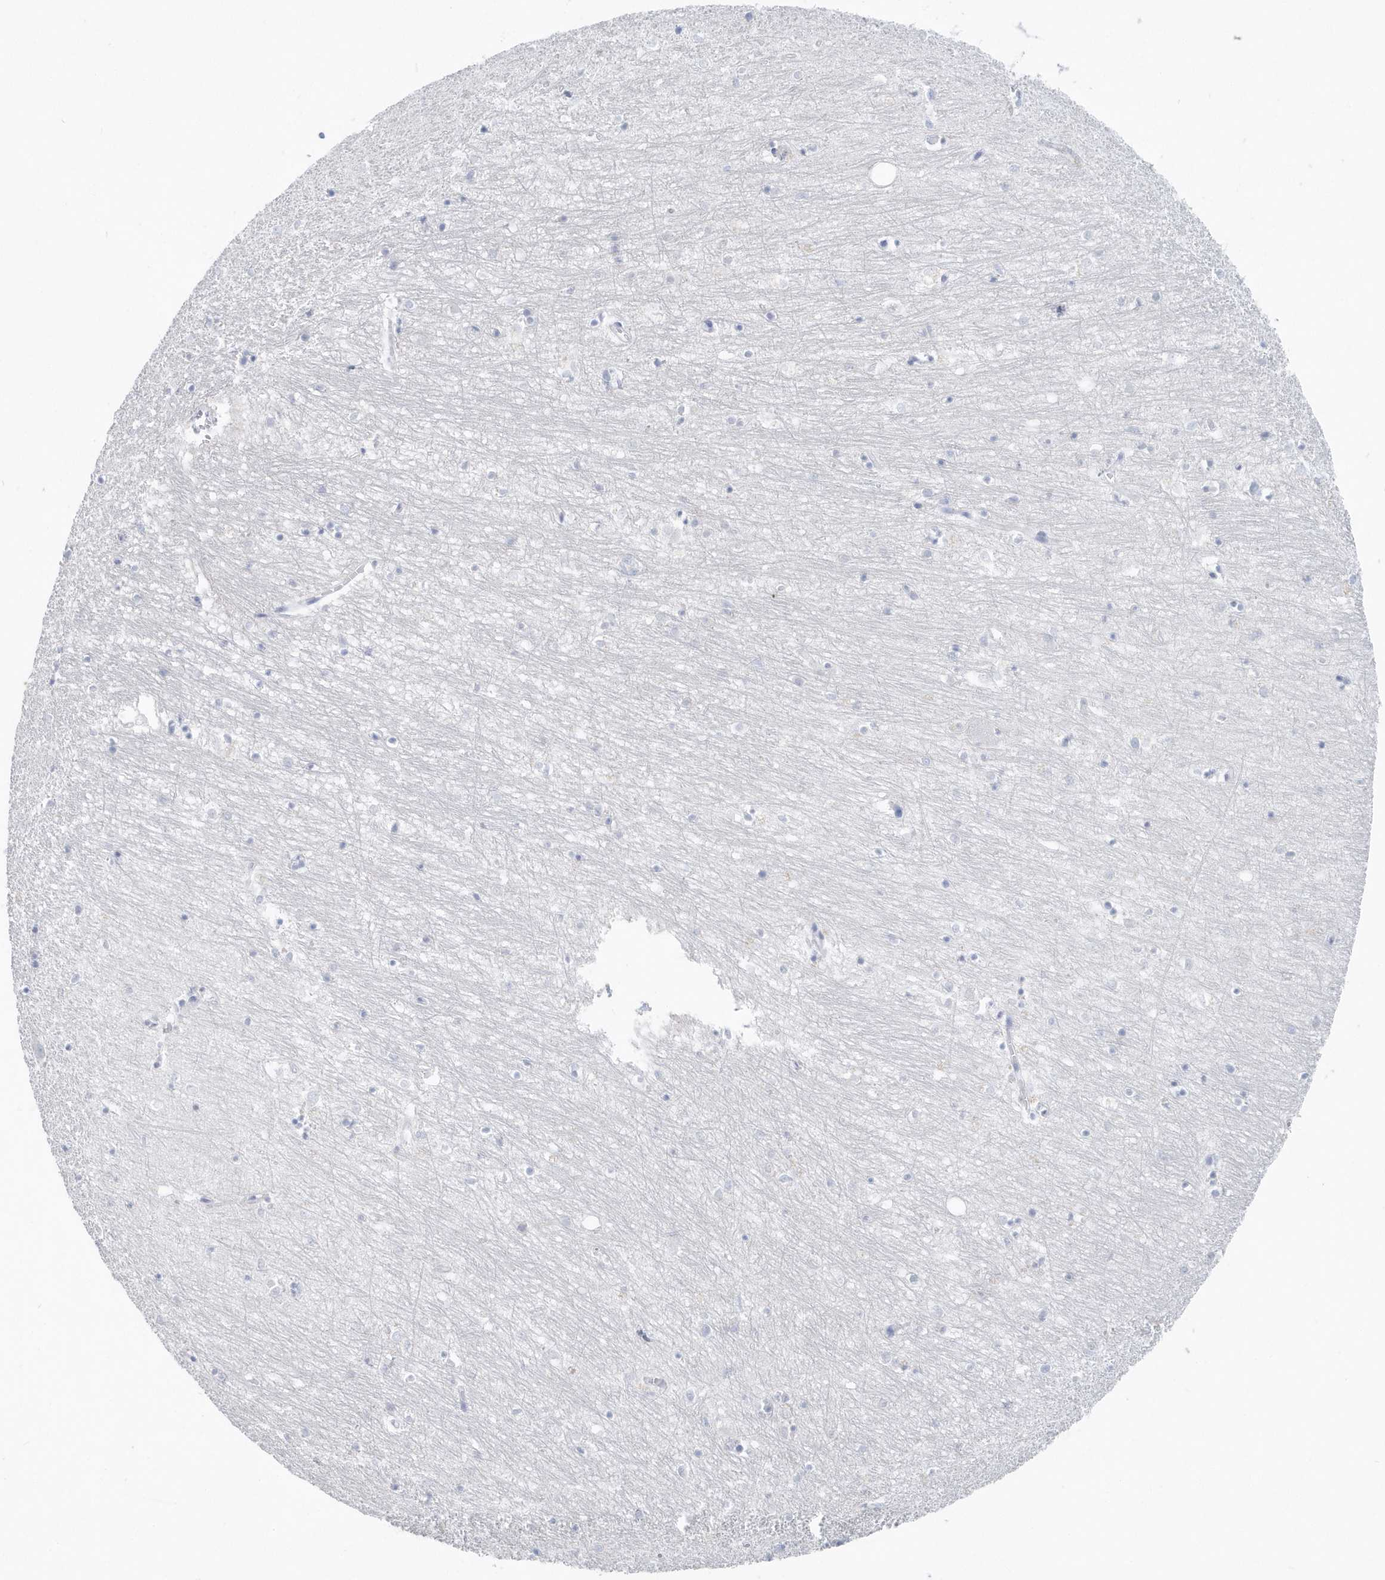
{"staining": {"intensity": "negative", "quantity": "none", "location": "none"}, "tissue": "hippocampus", "cell_type": "Glial cells", "image_type": "normal", "snomed": [{"axis": "morphology", "description": "Normal tissue, NOS"}, {"axis": "topography", "description": "Hippocampus"}], "caption": "The photomicrograph demonstrates no significant positivity in glial cells of hippocampus.", "gene": "JCHAIN", "patient": {"sex": "female", "age": 64}}